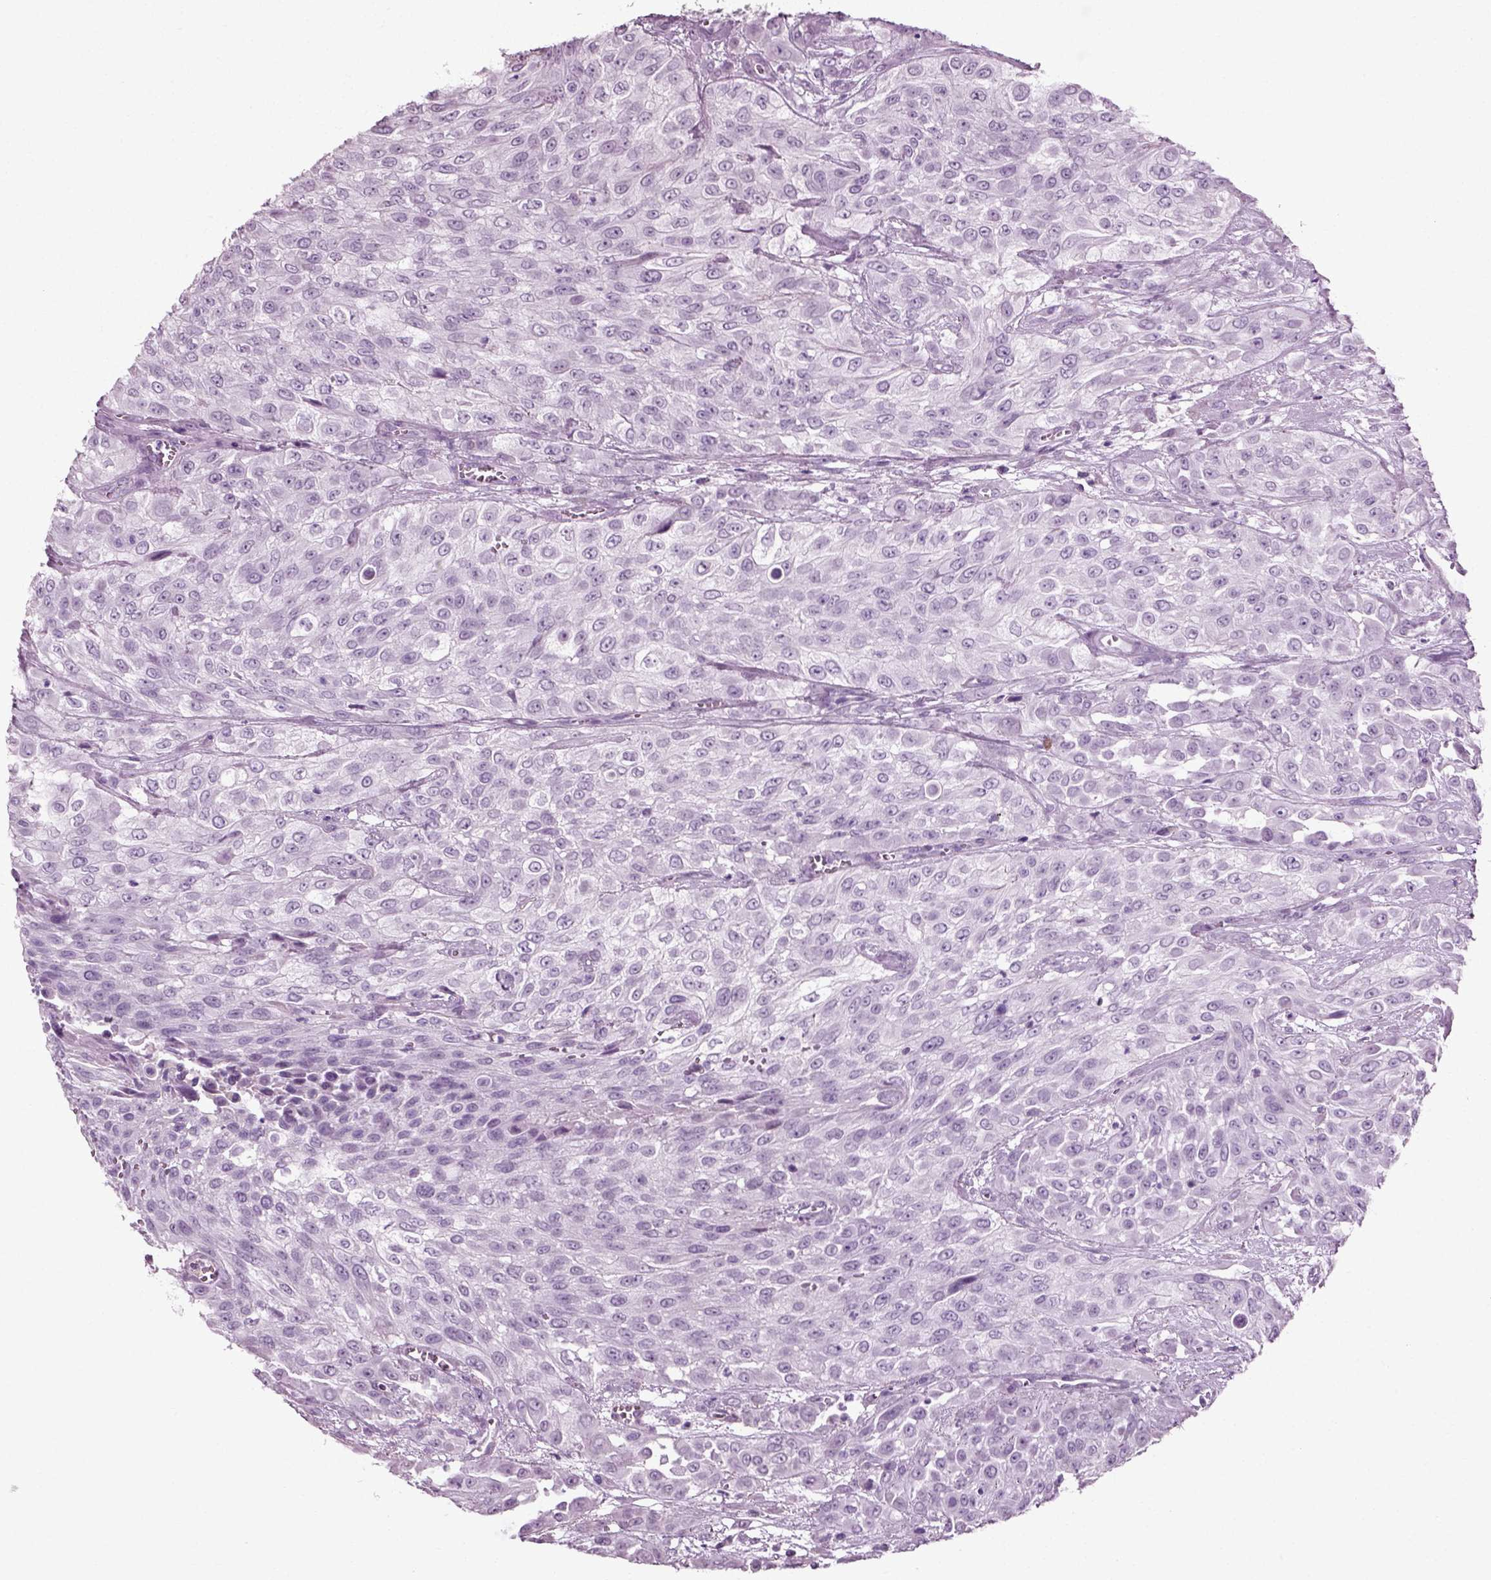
{"staining": {"intensity": "negative", "quantity": "none", "location": "none"}, "tissue": "urothelial cancer", "cell_type": "Tumor cells", "image_type": "cancer", "snomed": [{"axis": "morphology", "description": "Urothelial carcinoma, High grade"}, {"axis": "topography", "description": "Urinary bladder"}], "caption": "An immunohistochemistry image of urothelial carcinoma (high-grade) is shown. There is no staining in tumor cells of urothelial carcinoma (high-grade).", "gene": "SLC26A8", "patient": {"sex": "male", "age": 57}}